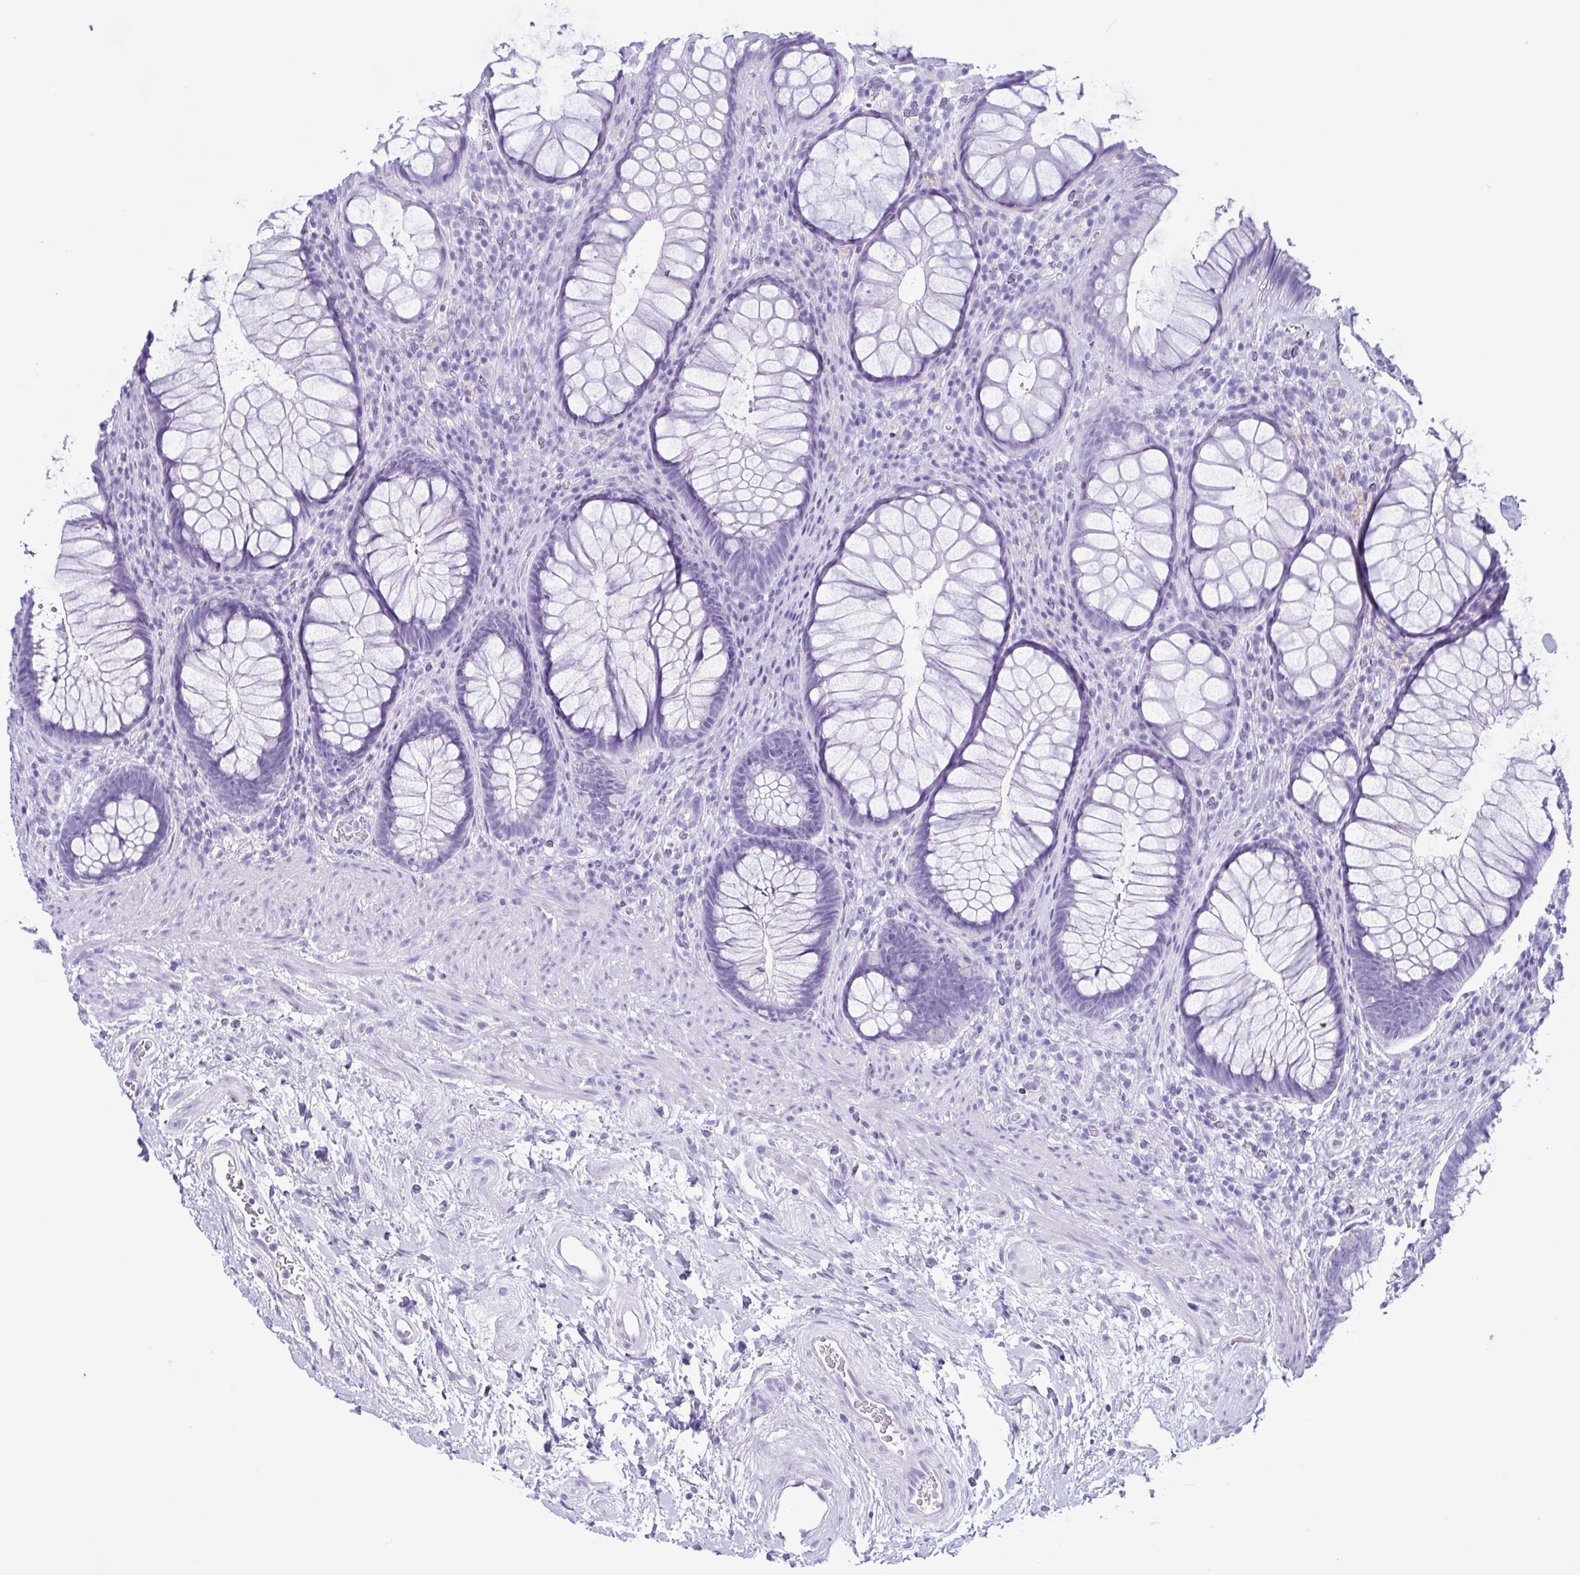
{"staining": {"intensity": "negative", "quantity": "none", "location": "none"}, "tissue": "rectum", "cell_type": "Glandular cells", "image_type": "normal", "snomed": [{"axis": "morphology", "description": "Normal tissue, NOS"}, {"axis": "topography", "description": "Smooth muscle"}, {"axis": "topography", "description": "Rectum"}], "caption": "This micrograph is of normal rectum stained with immunohistochemistry (IHC) to label a protein in brown with the nuclei are counter-stained blue. There is no staining in glandular cells.", "gene": "LTF", "patient": {"sex": "male", "age": 53}}